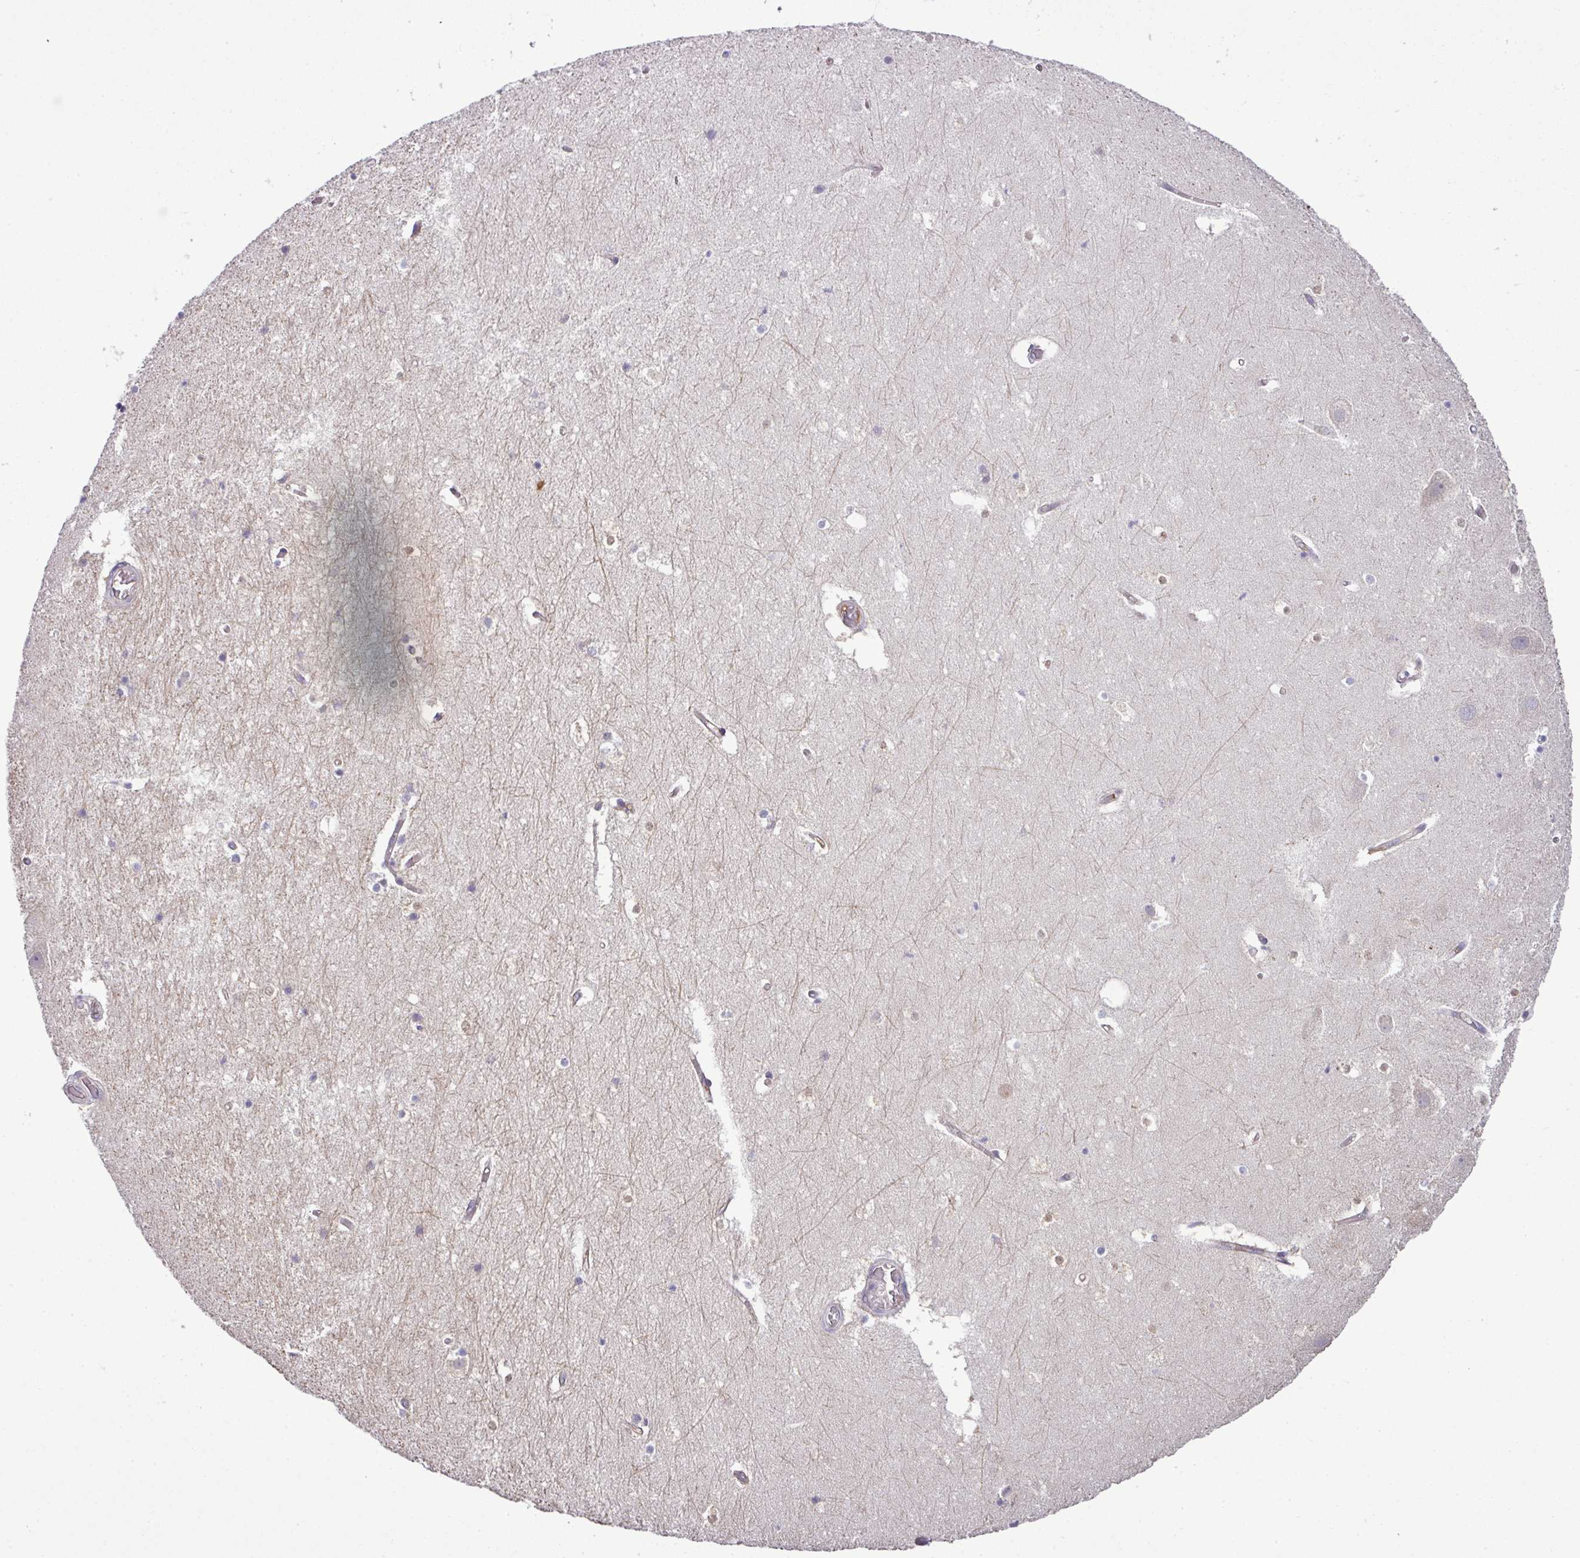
{"staining": {"intensity": "negative", "quantity": "none", "location": "none"}, "tissue": "hippocampus", "cell_type": "Glial cells", "image_type": "normal", "snomed": [{"axis": "morphology", "description": "Normal tissue, NOS"}, {"axis": "topography", "description": "Hippocampus"}], "caption": "IHC of unremarkable human hippocampus shows no staining in glial cells.", "gene": "STAT5A", "patient": {"sex": "female", "age": 52}}